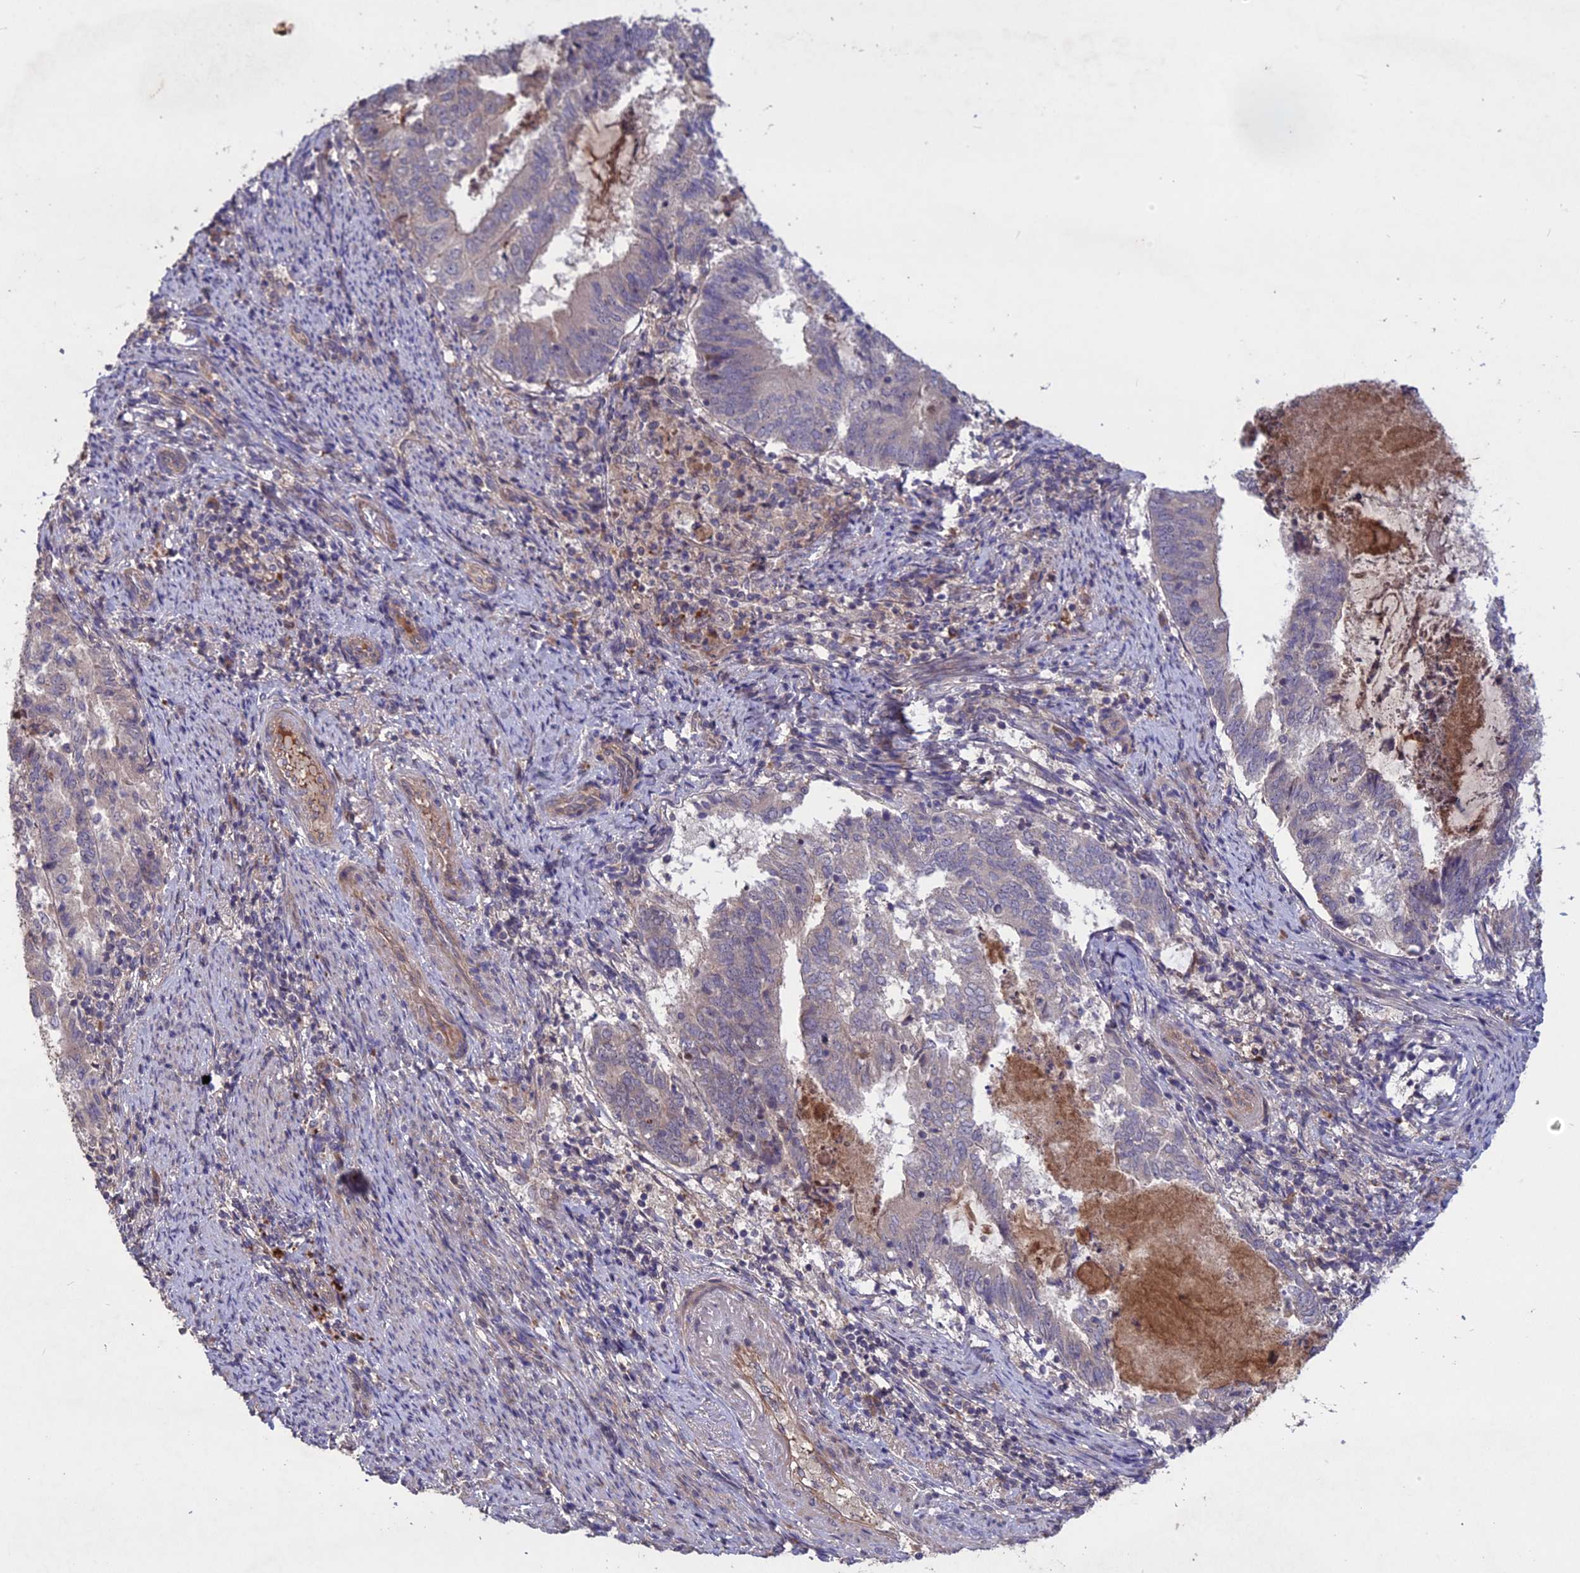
{"staining": {"intensity": "negative", "quantity": "none", "location": "none"}, "tissue": "endometrial cancer", "cell_type": "Tumor cells", "image_type": "cancer", "snomed": [{"axis": "morphology", "description": "Adenocarcinoma, NOS"}, {"axis": "topography", "description": "Endometrium"}], "caption": "IHC of human endometrial cancer displays no positivity in tumor cells. (IHC, brightfield microscopy, high magnification).", "gene": "ADO", "patient": {"sex": "female", "age": 80}}